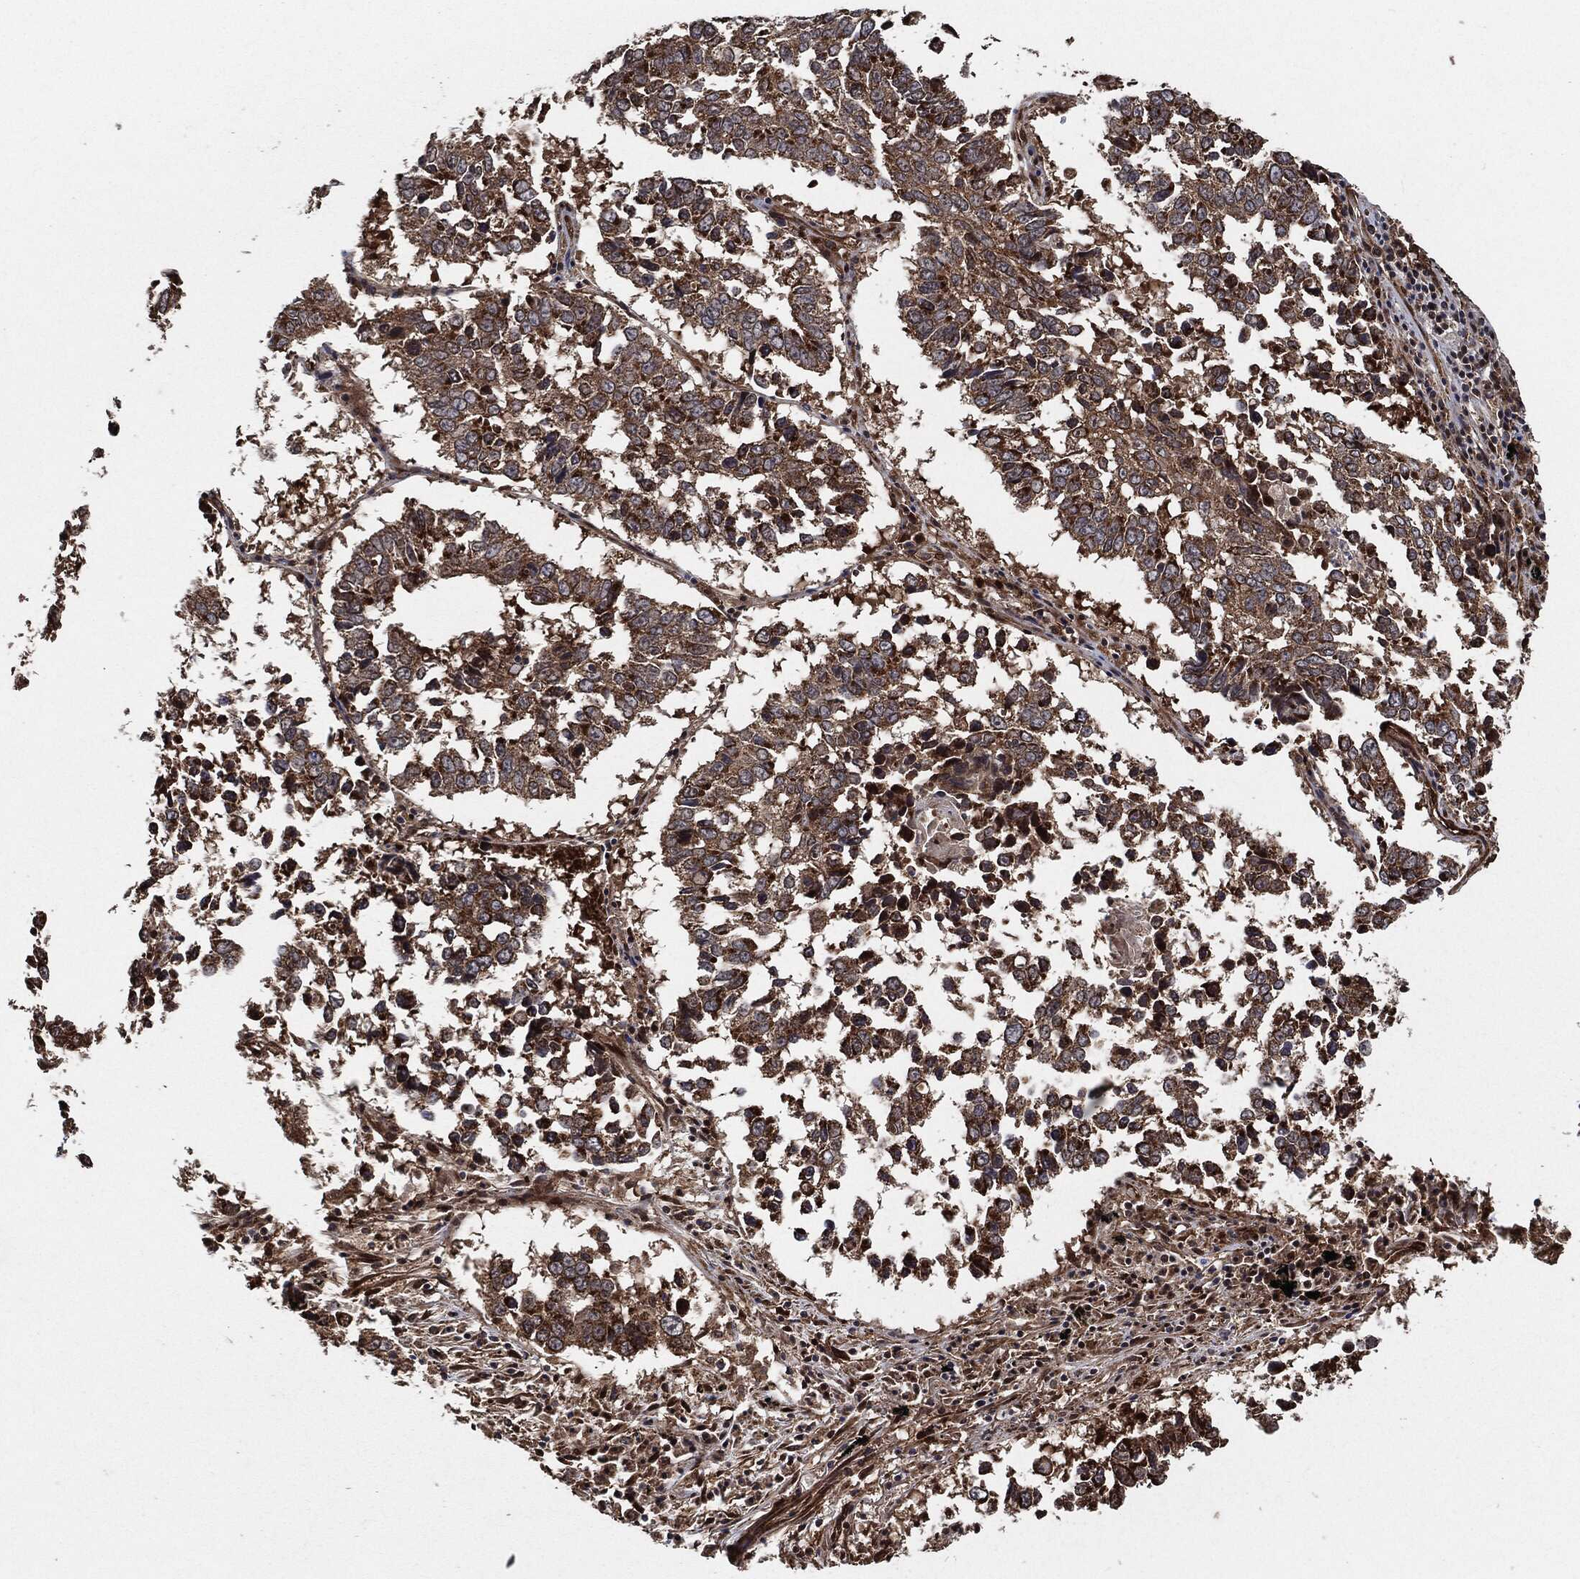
{"staining": {"intensity": "weak", "quantity": ">75%", "location": "cytoplasmic/membranous"}, "tissue": "lung cancer", "cell_type": "Tumor cells", "image_type": "cancer", "snomed": [{"axis": "morphology", "description": "Squamous cell carcinoma, NOS"}, {"axis": "topography", "description": "Lung"}], "caption": "This is a micrograph of immunohistochemistry staining of squamous cell carcinoma (lung), which shows weak staining in the cytoplasmic/membranous of tumor cells.", "gene": "BCAR1", "patient": {"sex": "male", "age": 82}}